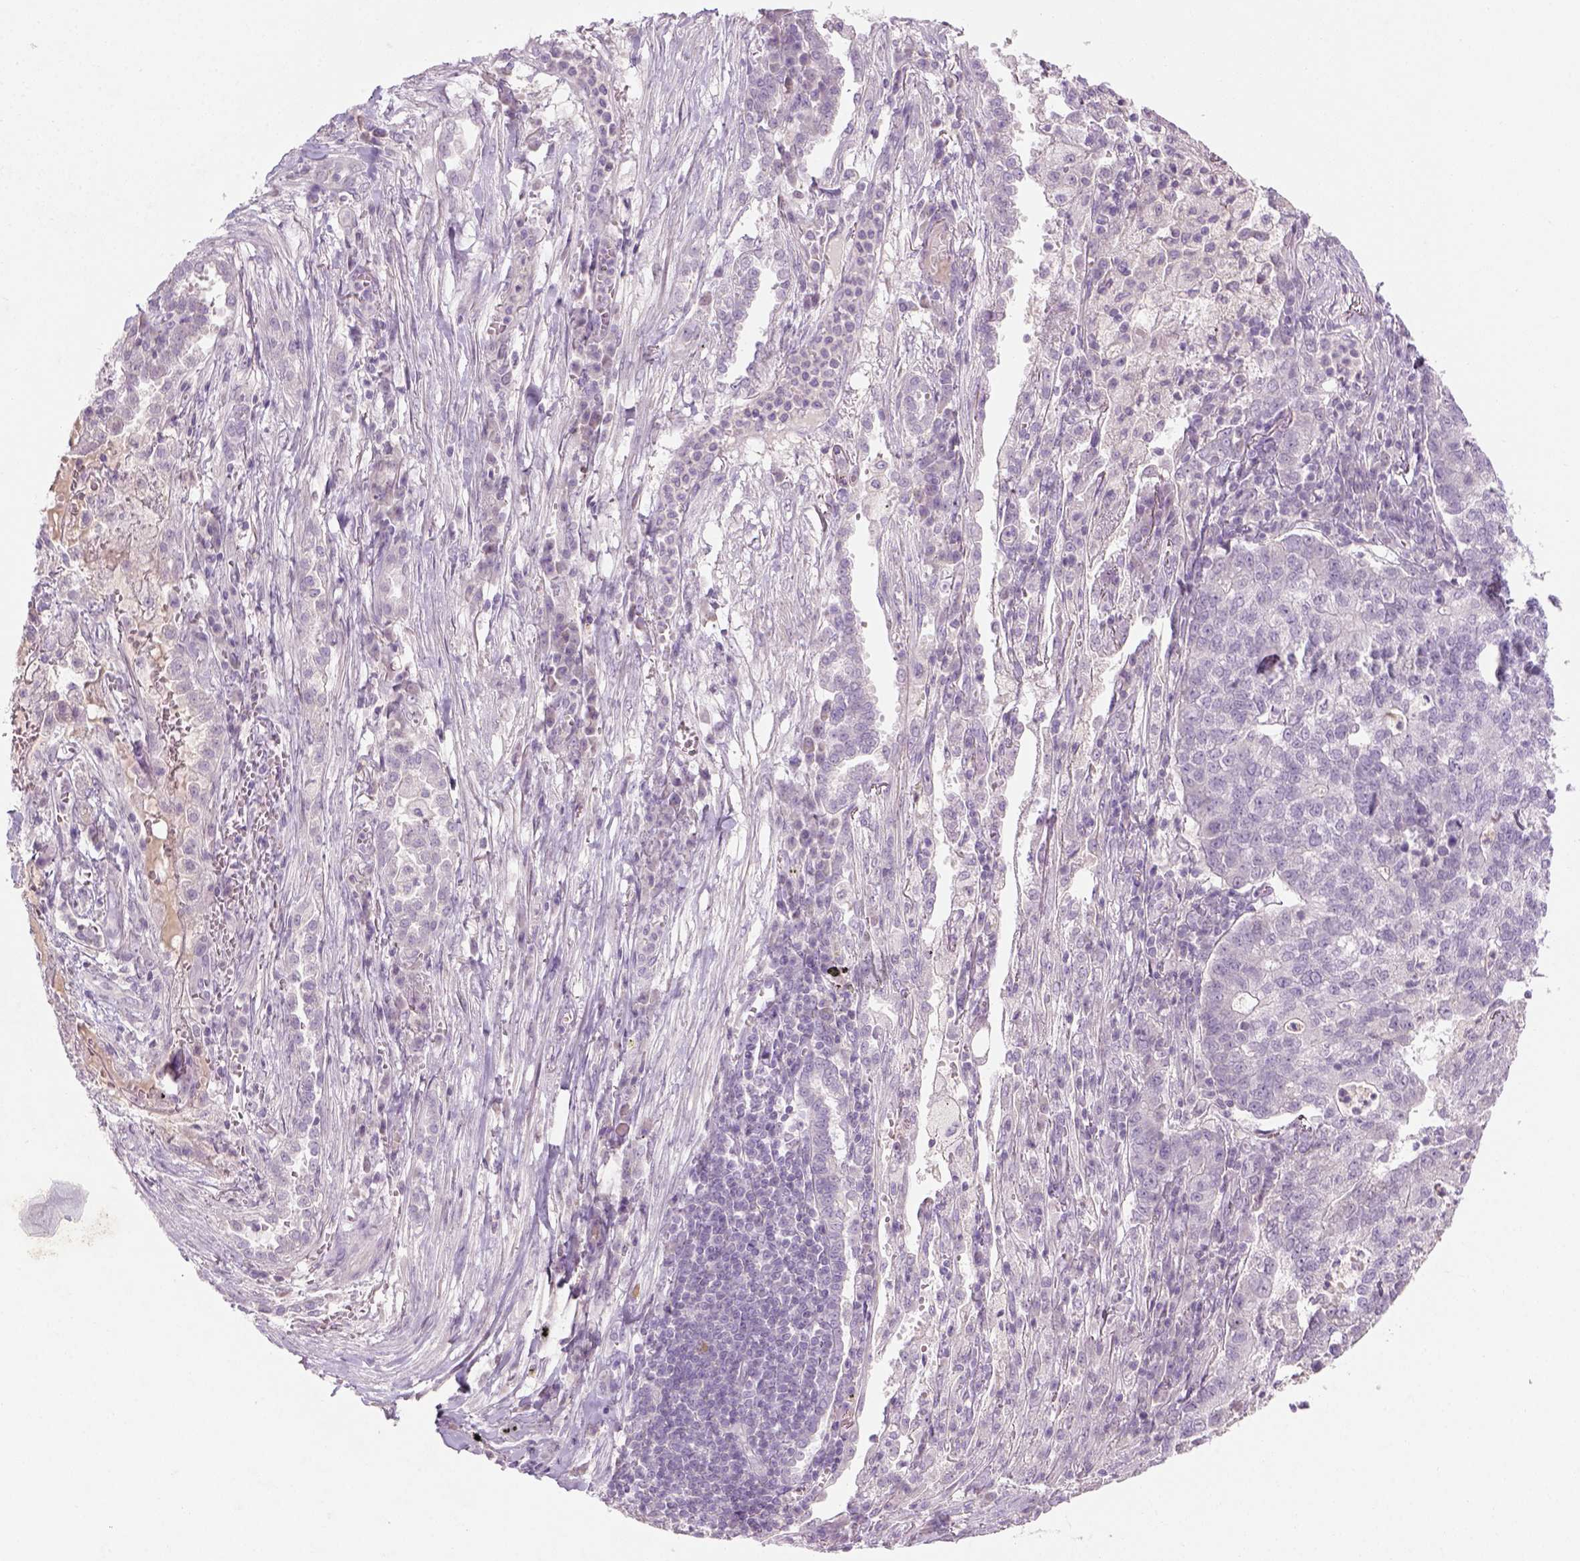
{"staining": {"intensity": "negative", "quantity": "none", "location": "none"}, "tissue": "lung cancer", "cell_type": "Tumor cells", "image_type": "cancer", "snomed": [{"axis": "morphology", "description": "Adenocarcinoma, NOS"}, {"axis": "topography", "description": "Lung"}], "caption": "DAB immunohistochemical staining of human lung adenocarcinoma shows no significant staining in tumor cells. (Brightfield microscopy of DAB (3,3'-diaminobenzidine) immunohistochemistry at high magnification).", "gene": "GFI1B", "patient": {"sex": "male", "age": 57}}